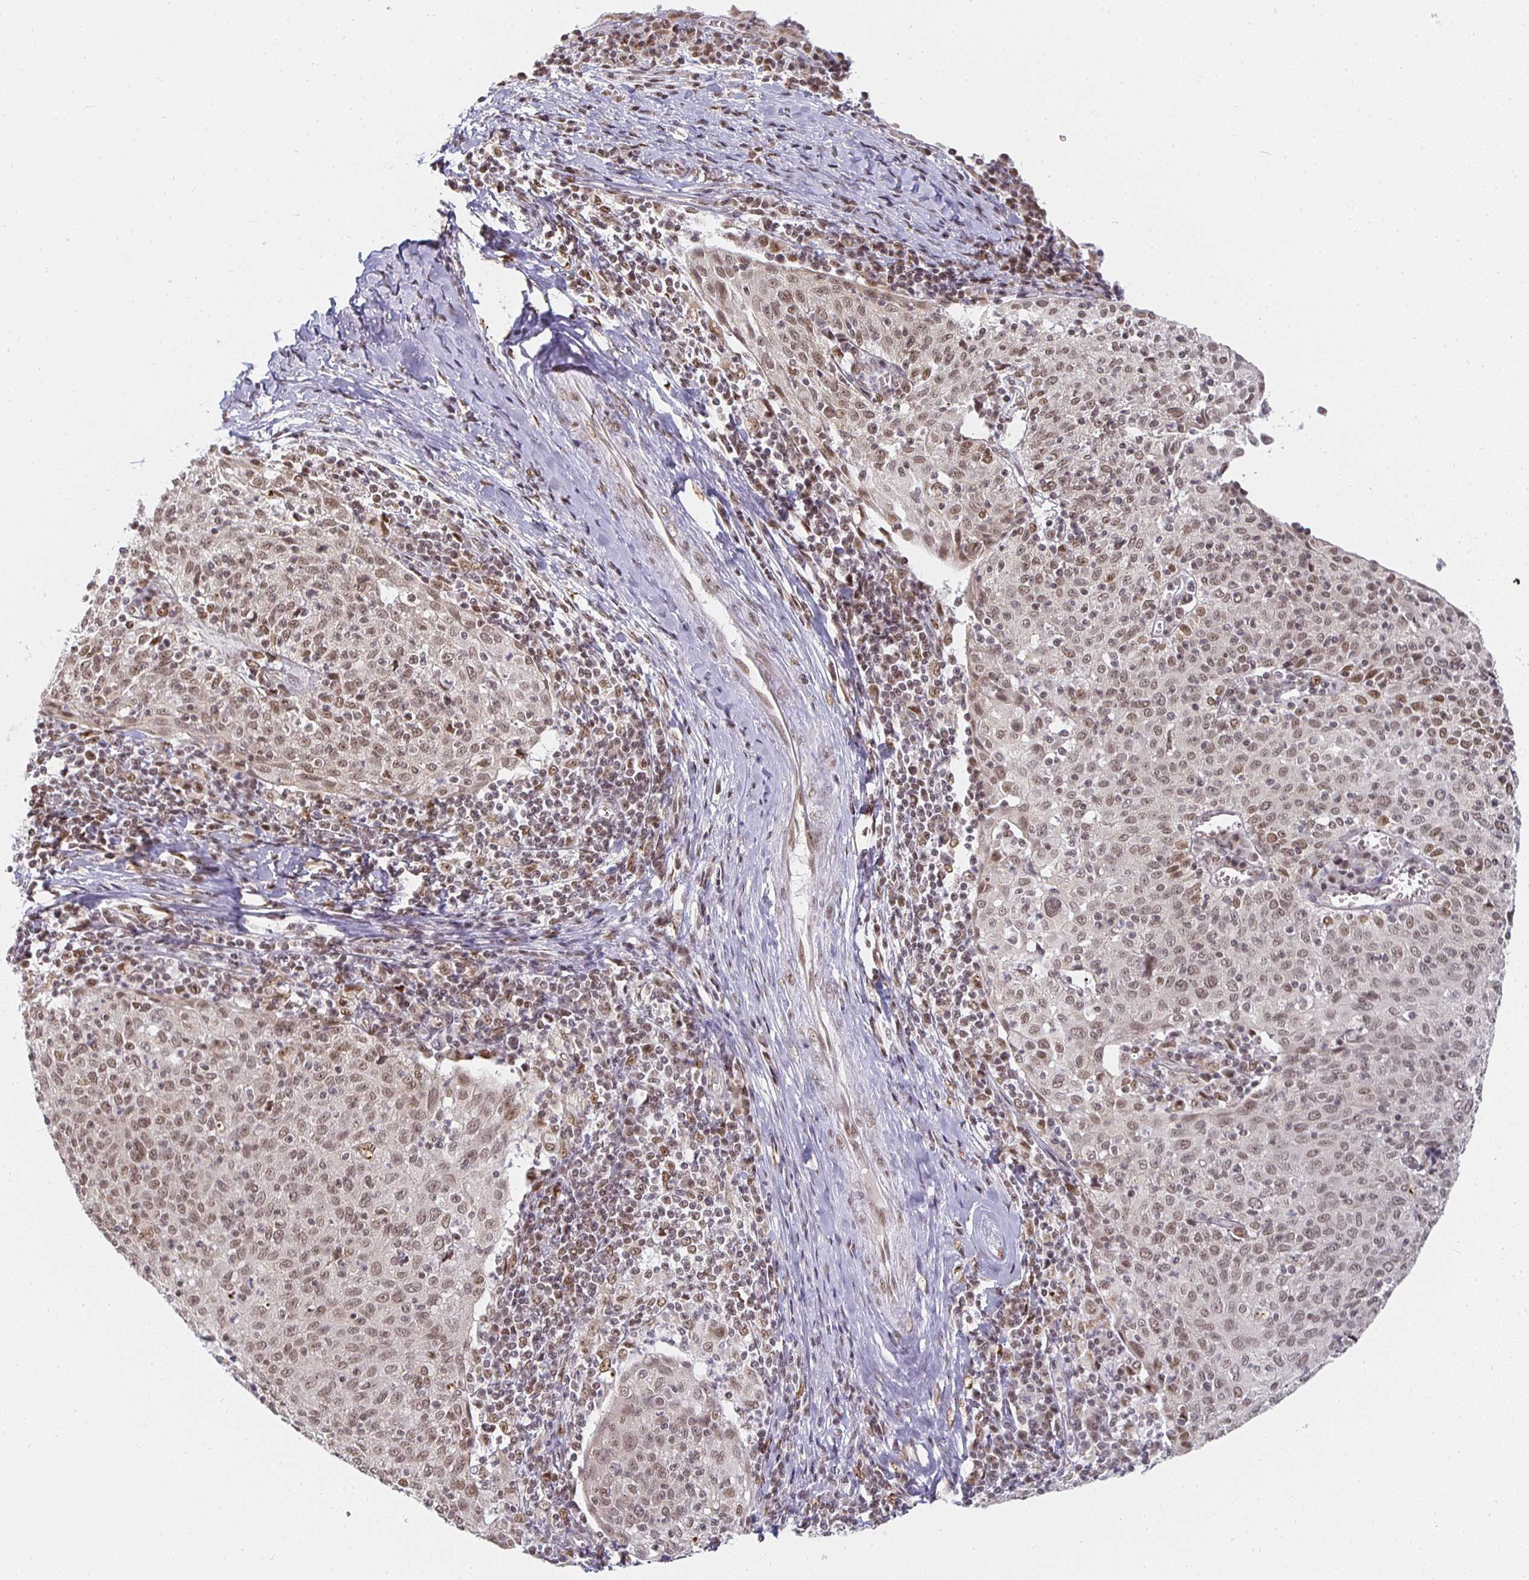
{"staining": {"intensity": "moderate", "quantity": ">75%", "location": "nuclear"}, "tissue": "cervical cancer", "cell_type": "Tumor cells", "image_type": "cancer", "snomed": [{"axis": "morphology", "description": "Squamous cell carcinoma, NOS"}, {"axis": "topography", "description": "Cervix"}], "caption": "Immunohistochemical staining of squamous cell carcinoma (cervical) reveals medium levels of moderate nuclear protein staining in approximately >75% of tumor cells.", "gene": "SMARCA2", "patient": {"sex": "female", "age": 52}}